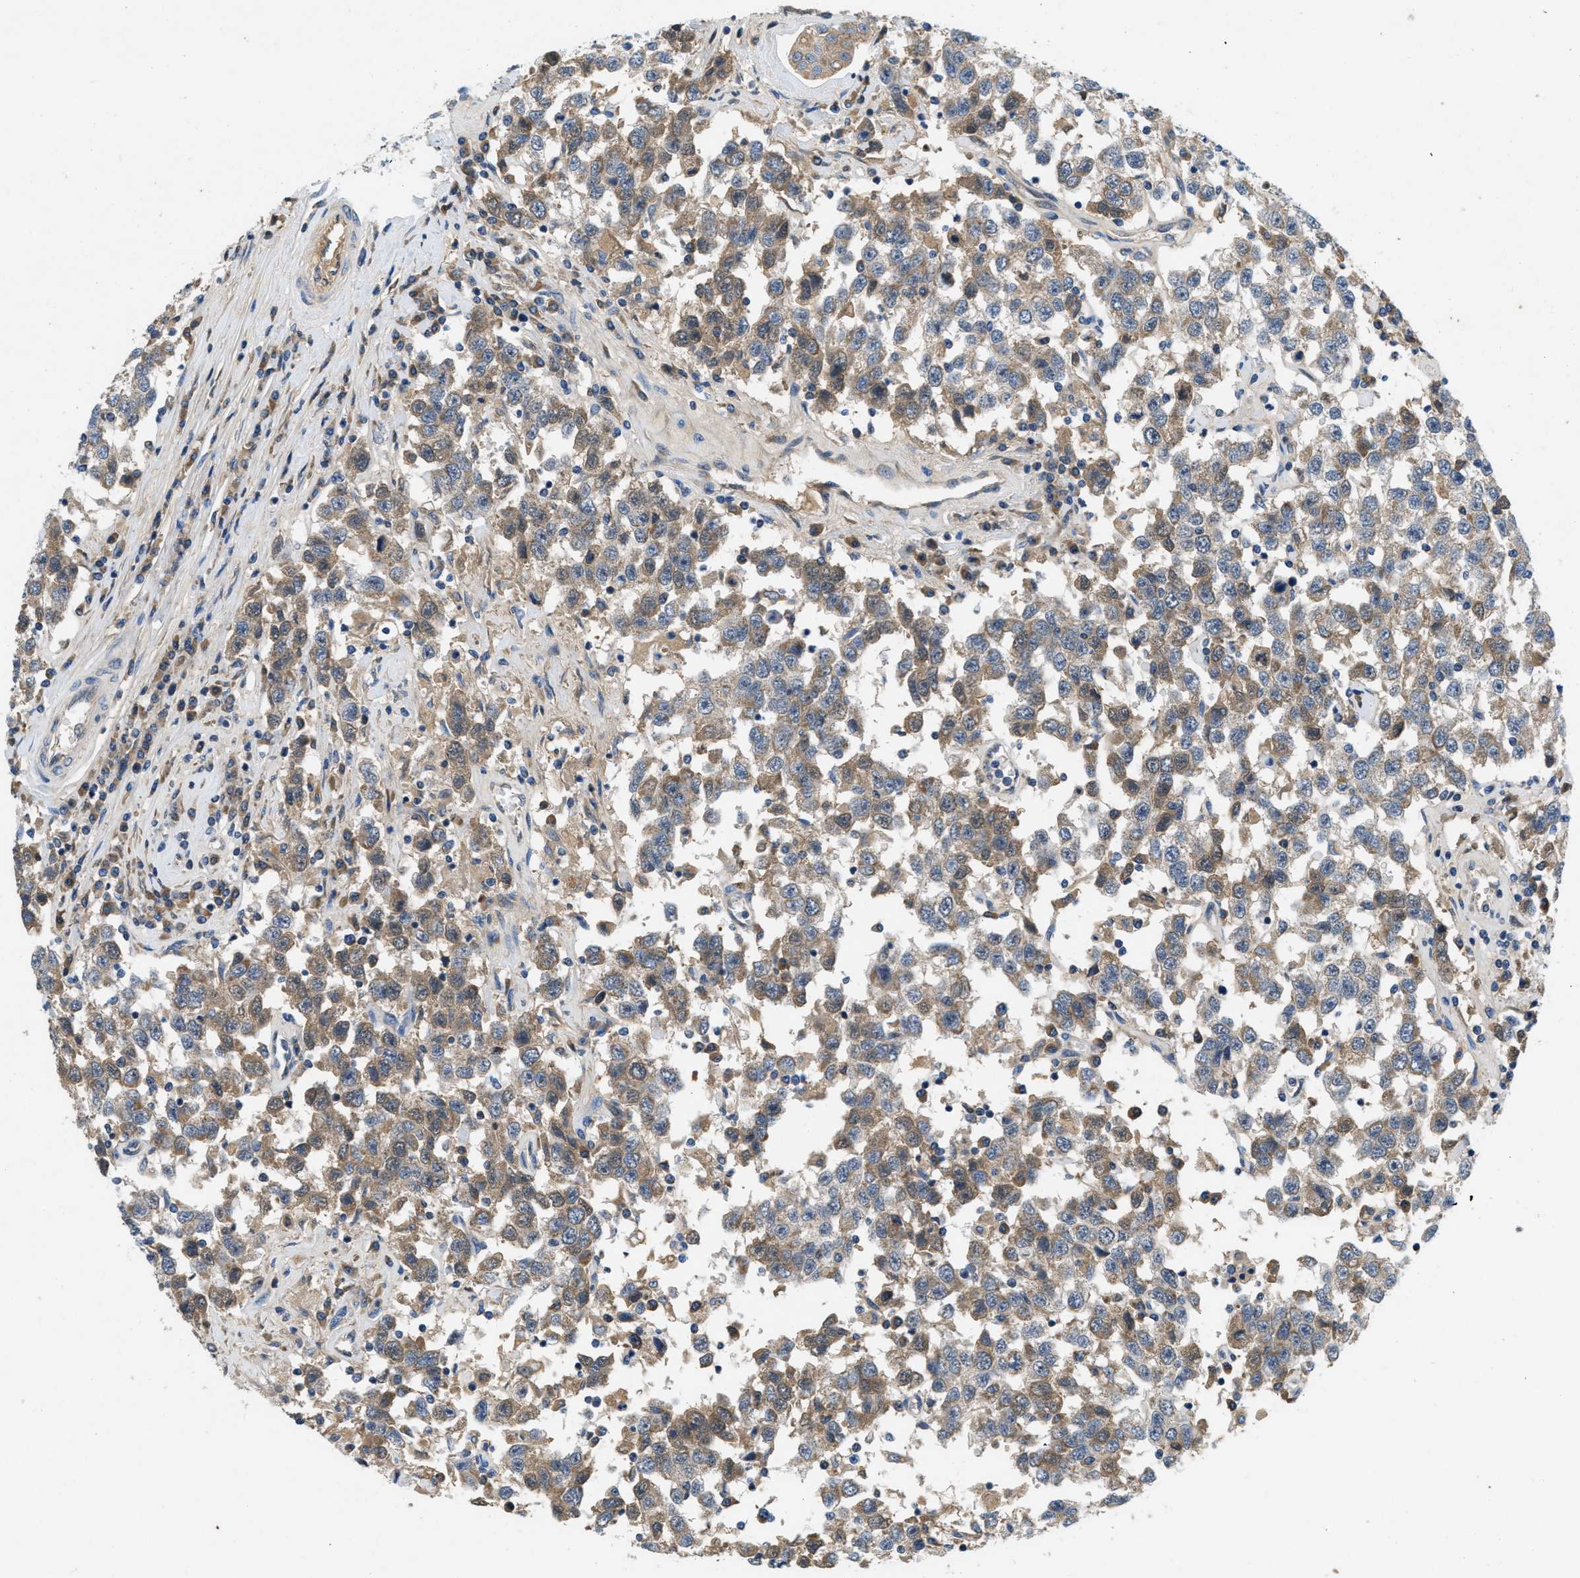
{"staining": {"intensity": "moderate", "quantity": "25%-75%", "location": "cytoplasmic/membranous"}, "tissue": "testis cancer", "cell_type": "Tumor cells", "image_type": "cancer", "snomed": [{"axis": "morphology", "description": "Seminoma, NOS"}, {"axis": "topography", "description": "Testis"}], "caption": "Protein positivity by immunohistochemistry (IHC) exhibits moderate cytoplasmic/membranous positivity in about 25%-75% of tumor cells in testis cancer. The protein of interest is shown in brown color, while the nuclei are stained blue.", "gene": "PNKD", "patient": {"sex": "male", "age": 41}}